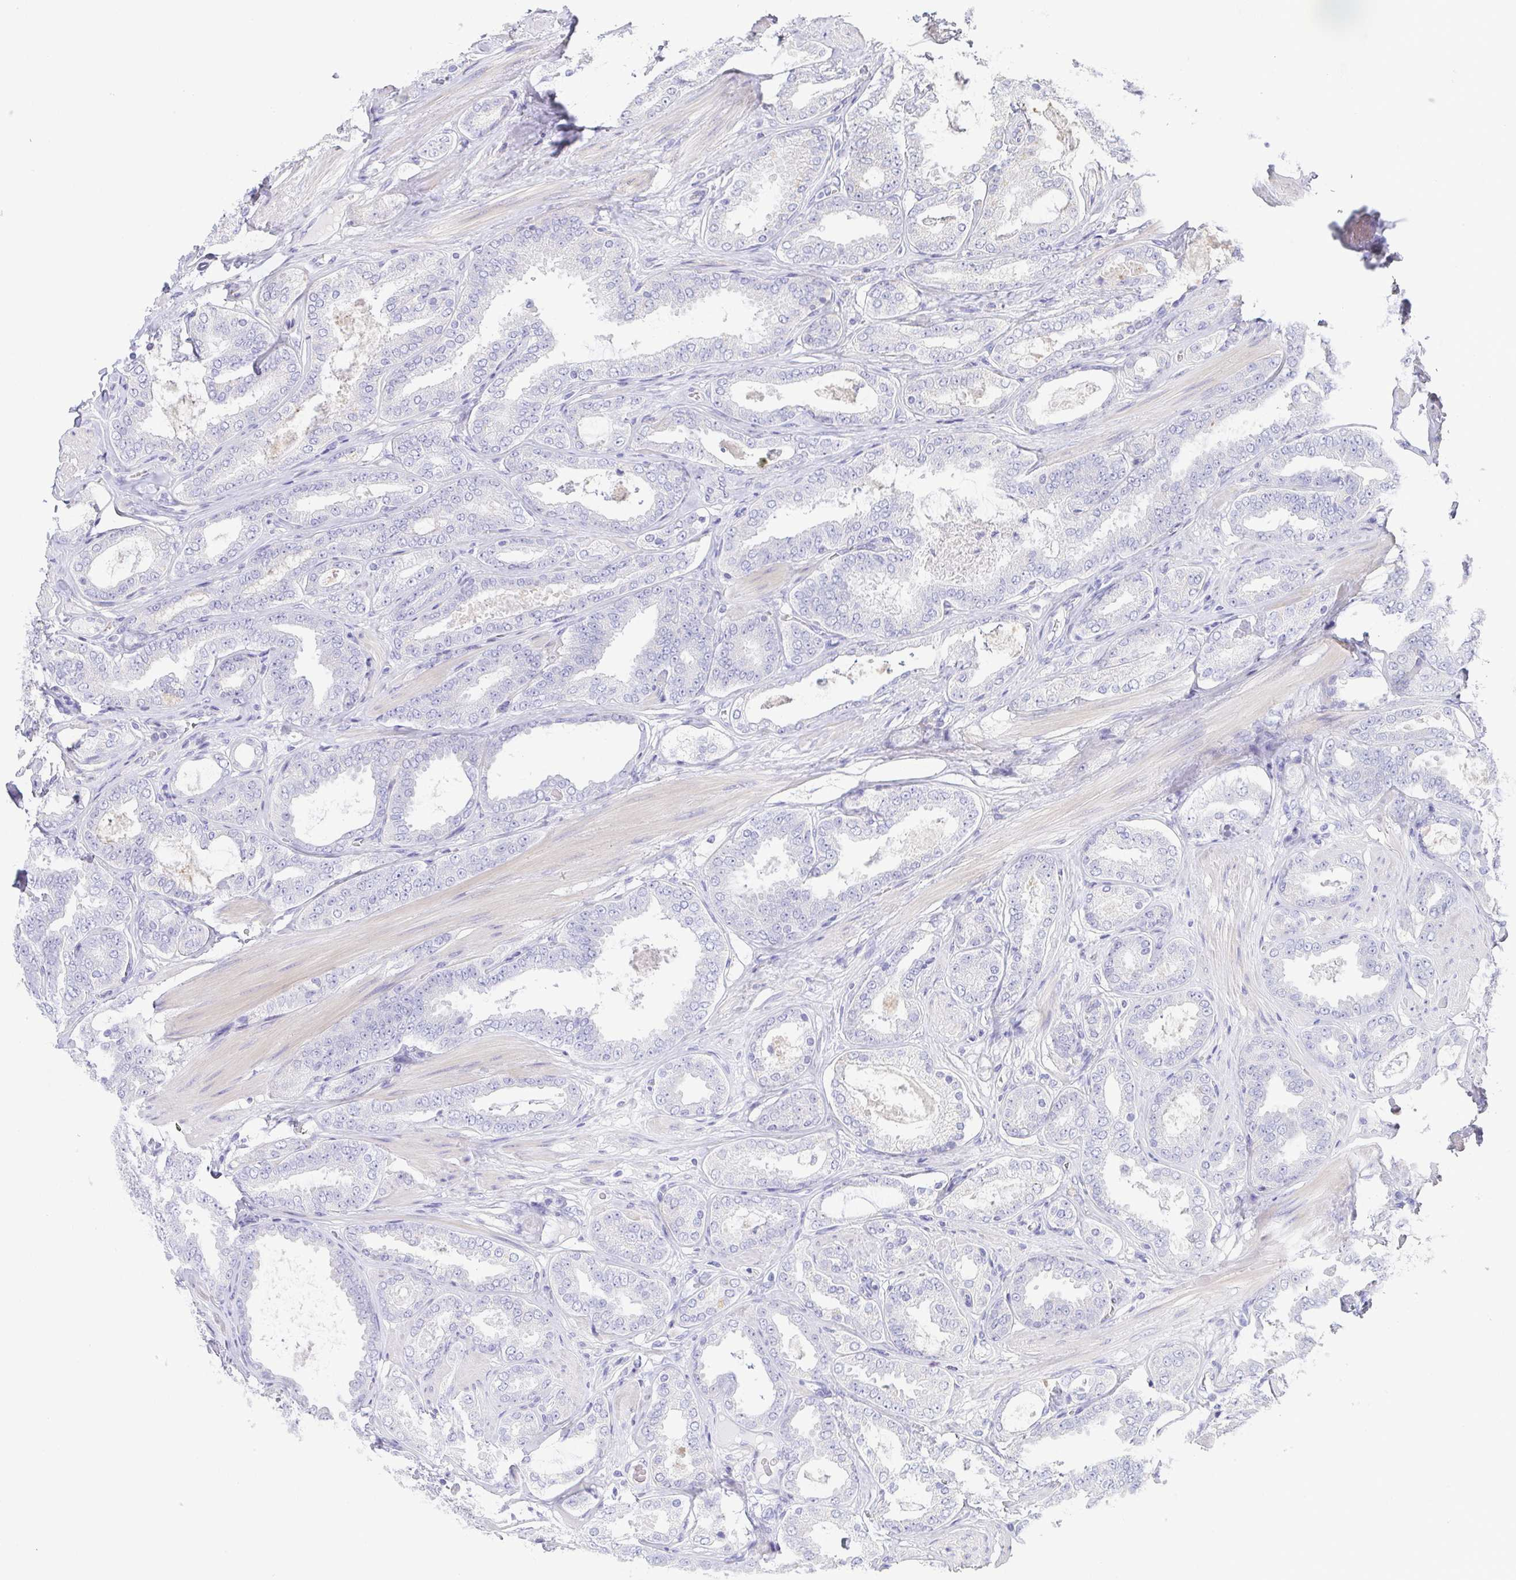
{"staining": {"intensity": "negative", "quantity": "none", "location": "none"}, "tissue": "prostate cancer", "cell_type": "Tumor cells", "image_type": "cancer", "snomed": [{"axis": "morphology", "description": "Adenocarcinoma, High grade"}, {"axis": "topography", "description": "Prostate"}], "caption": "DAB immunohistochemical staining of human high-grade adenocarcinoma (prostate) exhibits no significant staining in tumor cells.", "gene": "PKDREJ", "patient": {"sex": "male", "age": 63}}